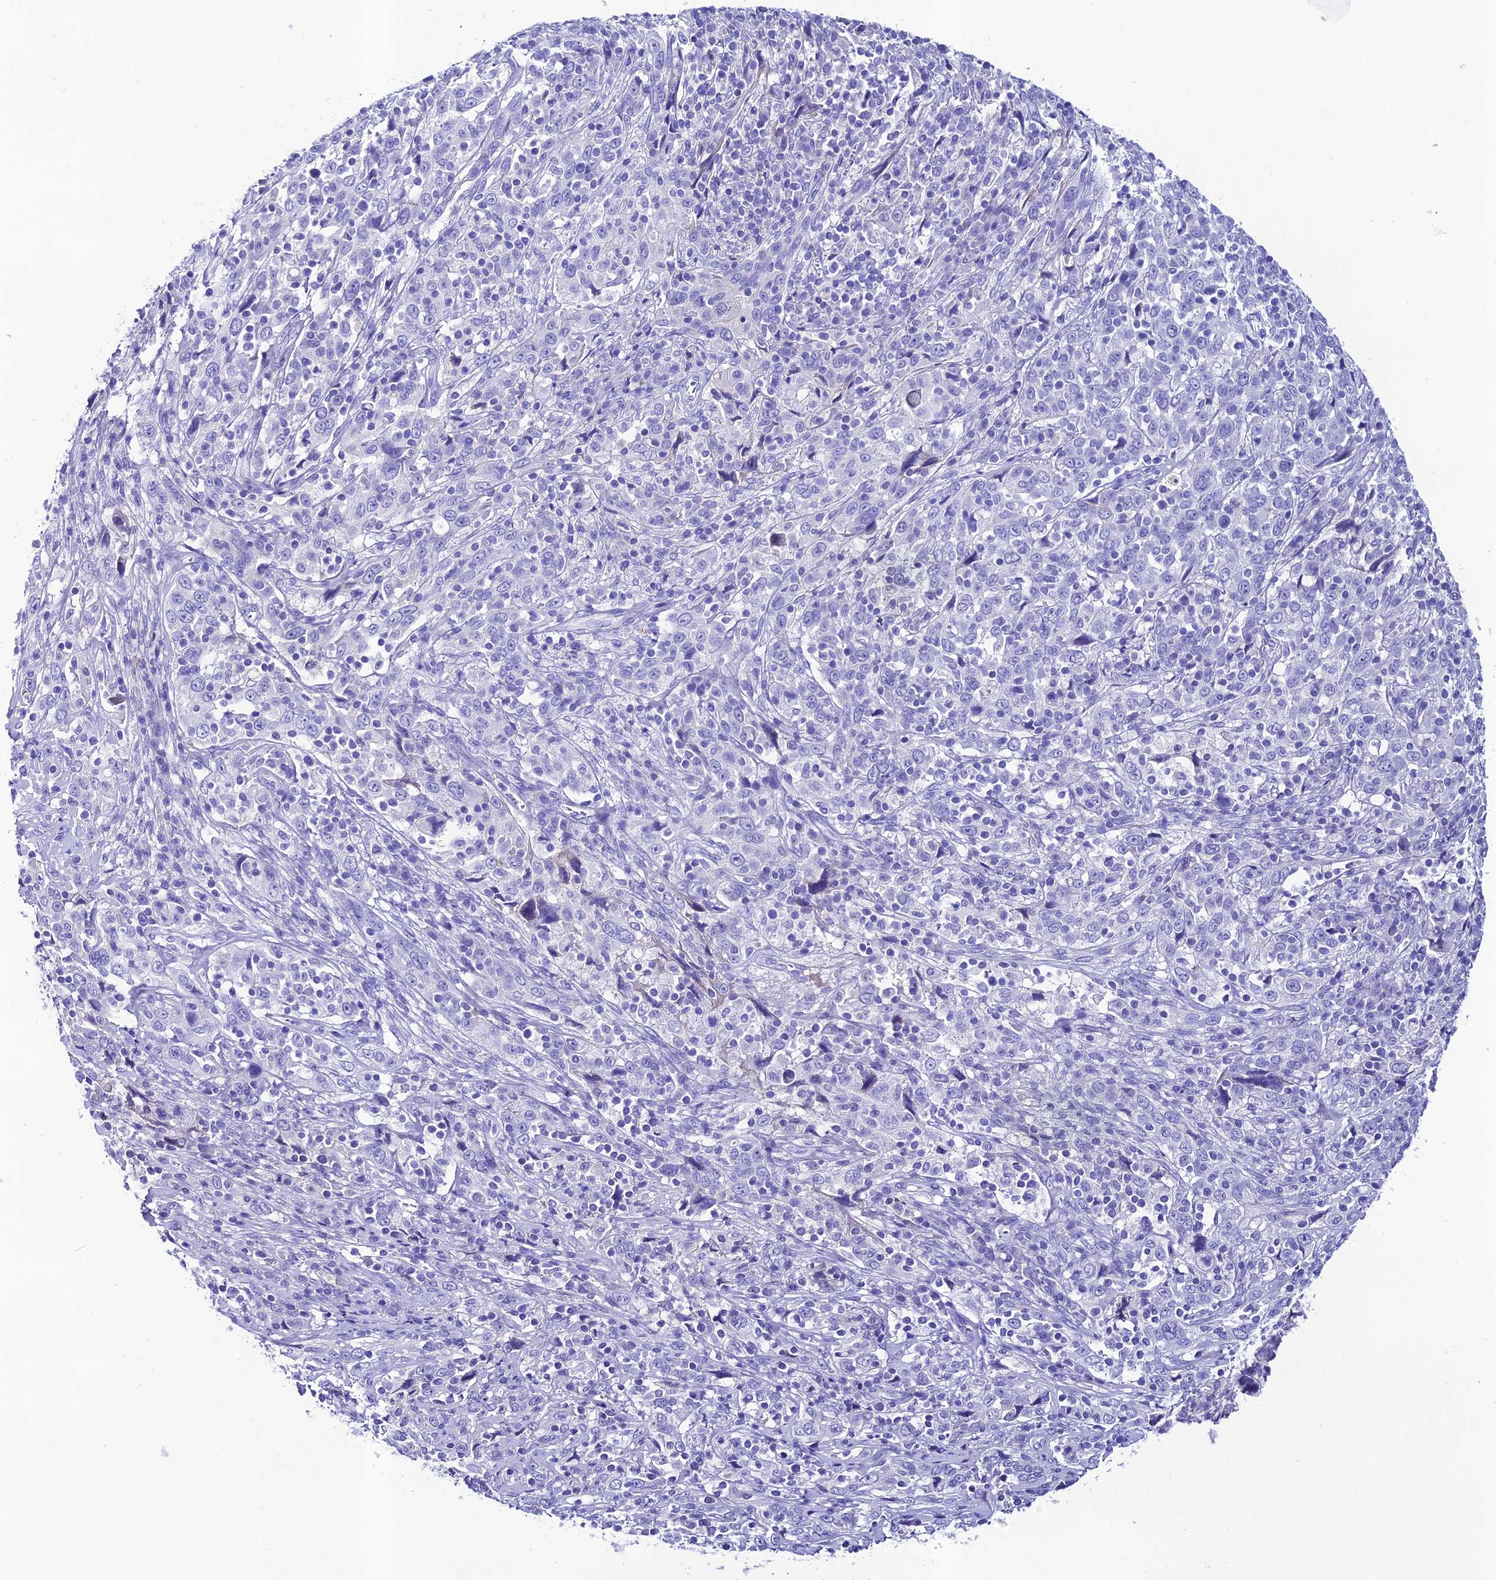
{"staining": {"intensity": "negative", "quantity": "none", "location": "none"}, "tissue": "cervical cancer", "cell_type": "Tumor cells", "image_type": "cancer", "snomed": [{"axis": "morphology", "description": "Squamous cell carcinoma, NOS"}, {"axis": "topography", "description": "Cervix"}], "caption": "Immunohistochemistry (IHC) of cervical cancer (squamous cell carcinoma) displays no positivity in tumor cells. (Brightfield microscopy of DAB (3,3'-diaminobenzidine) IHC at high magnification).", "gene": "NLRP6", "patient": {"sex": "female", "age": 46}}